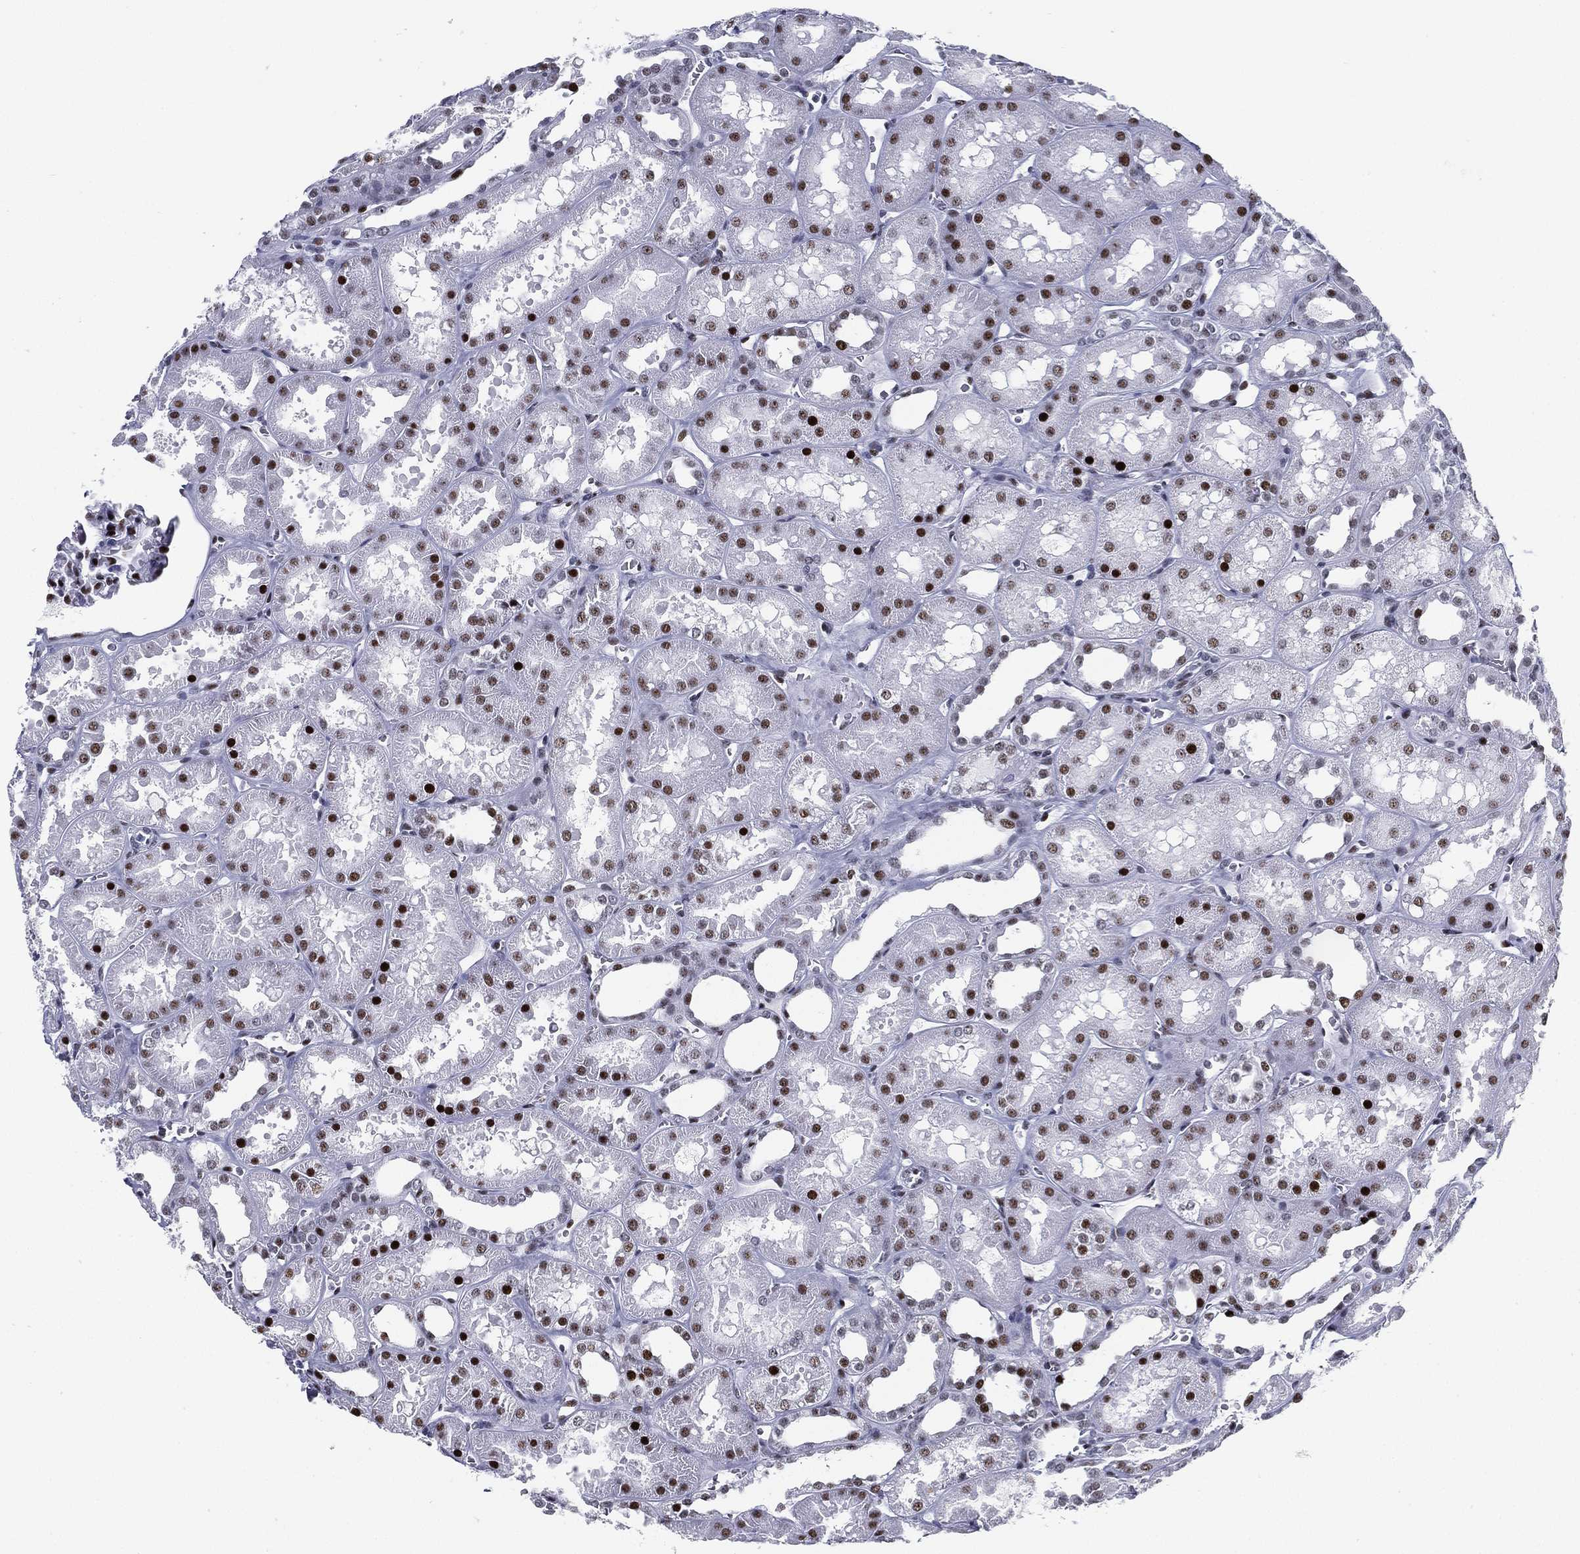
{"staining": {"intensity": "strong", "quantity": "25%-75%", "location": "nuclear"}, "tissue": "kidney", "cell_type": "Cells in glomeruli", "image_type": "normal", "snomed": [{"axis": "morphology", "description": "Normal tissue, NOS"}, {"axis": "topography", "description": "Kidney"}], "caption": "An immunohistochemistry micrograph of benign tissue is shown. Protein staining in brown shows strong nuclear positivity in kidney within cells in glomeruli.", "gene": "CYB561D2", "patient": {"sex": "female", "age": 41}}